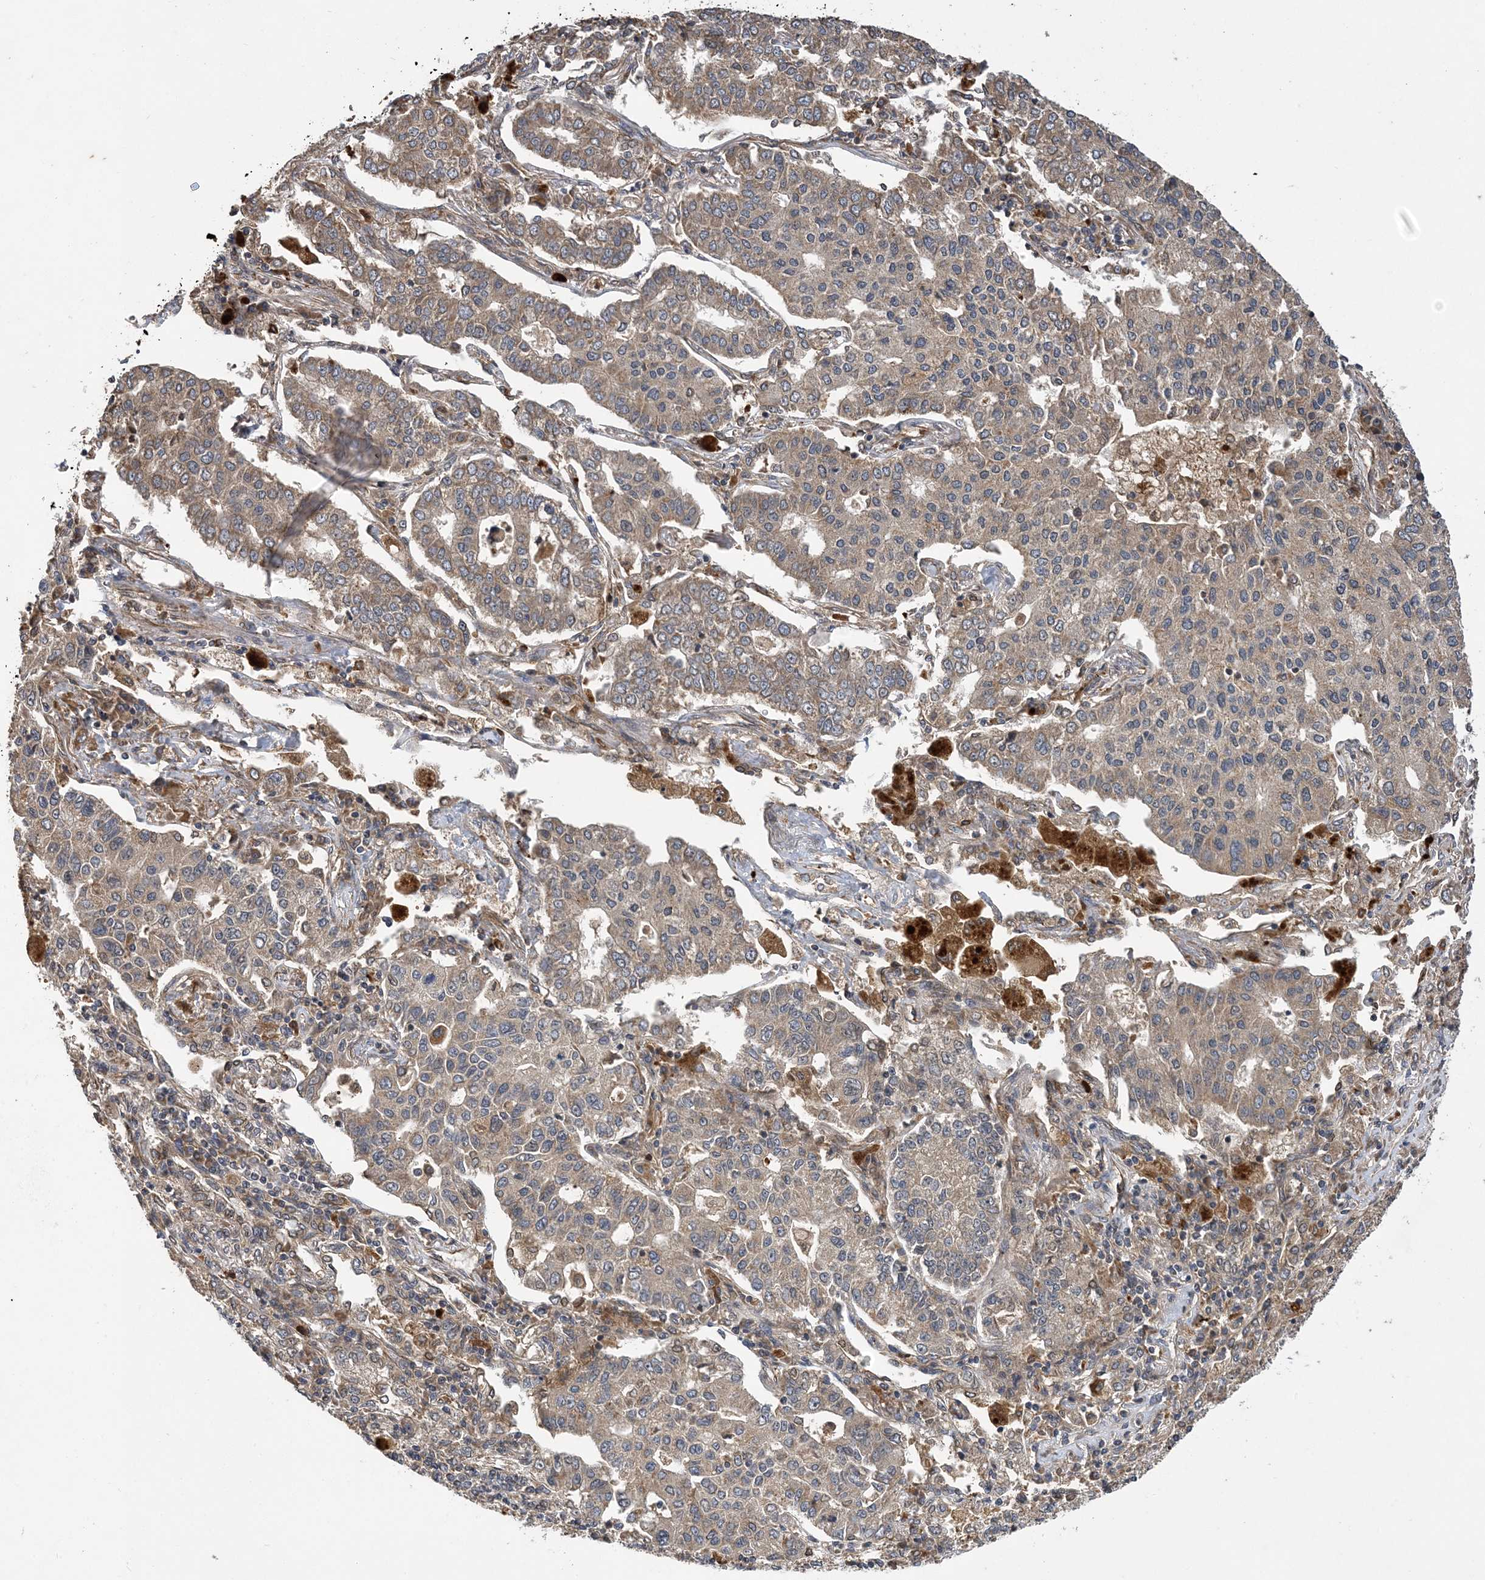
{"staining": {"intensity": "weak", "quantity": ">75%", "location": "cytoplasmic/membranous"}, "tissue": "lung cancer", "cell_type": "Tumor cells", "image_type": "cancer", "snomed": [{"axis": "morphology", "description": "Adenocarcinoma, NOS"}, {"axis": "topography", "description": "Lung"}], "caption": "A brown stain highlights weak cytoplasmic/membranous expression of a protein in human adenocarcinoma (lung) tumor cells.", "gene": "ATG3", "patient": {"sex": "male", "age": 49}}